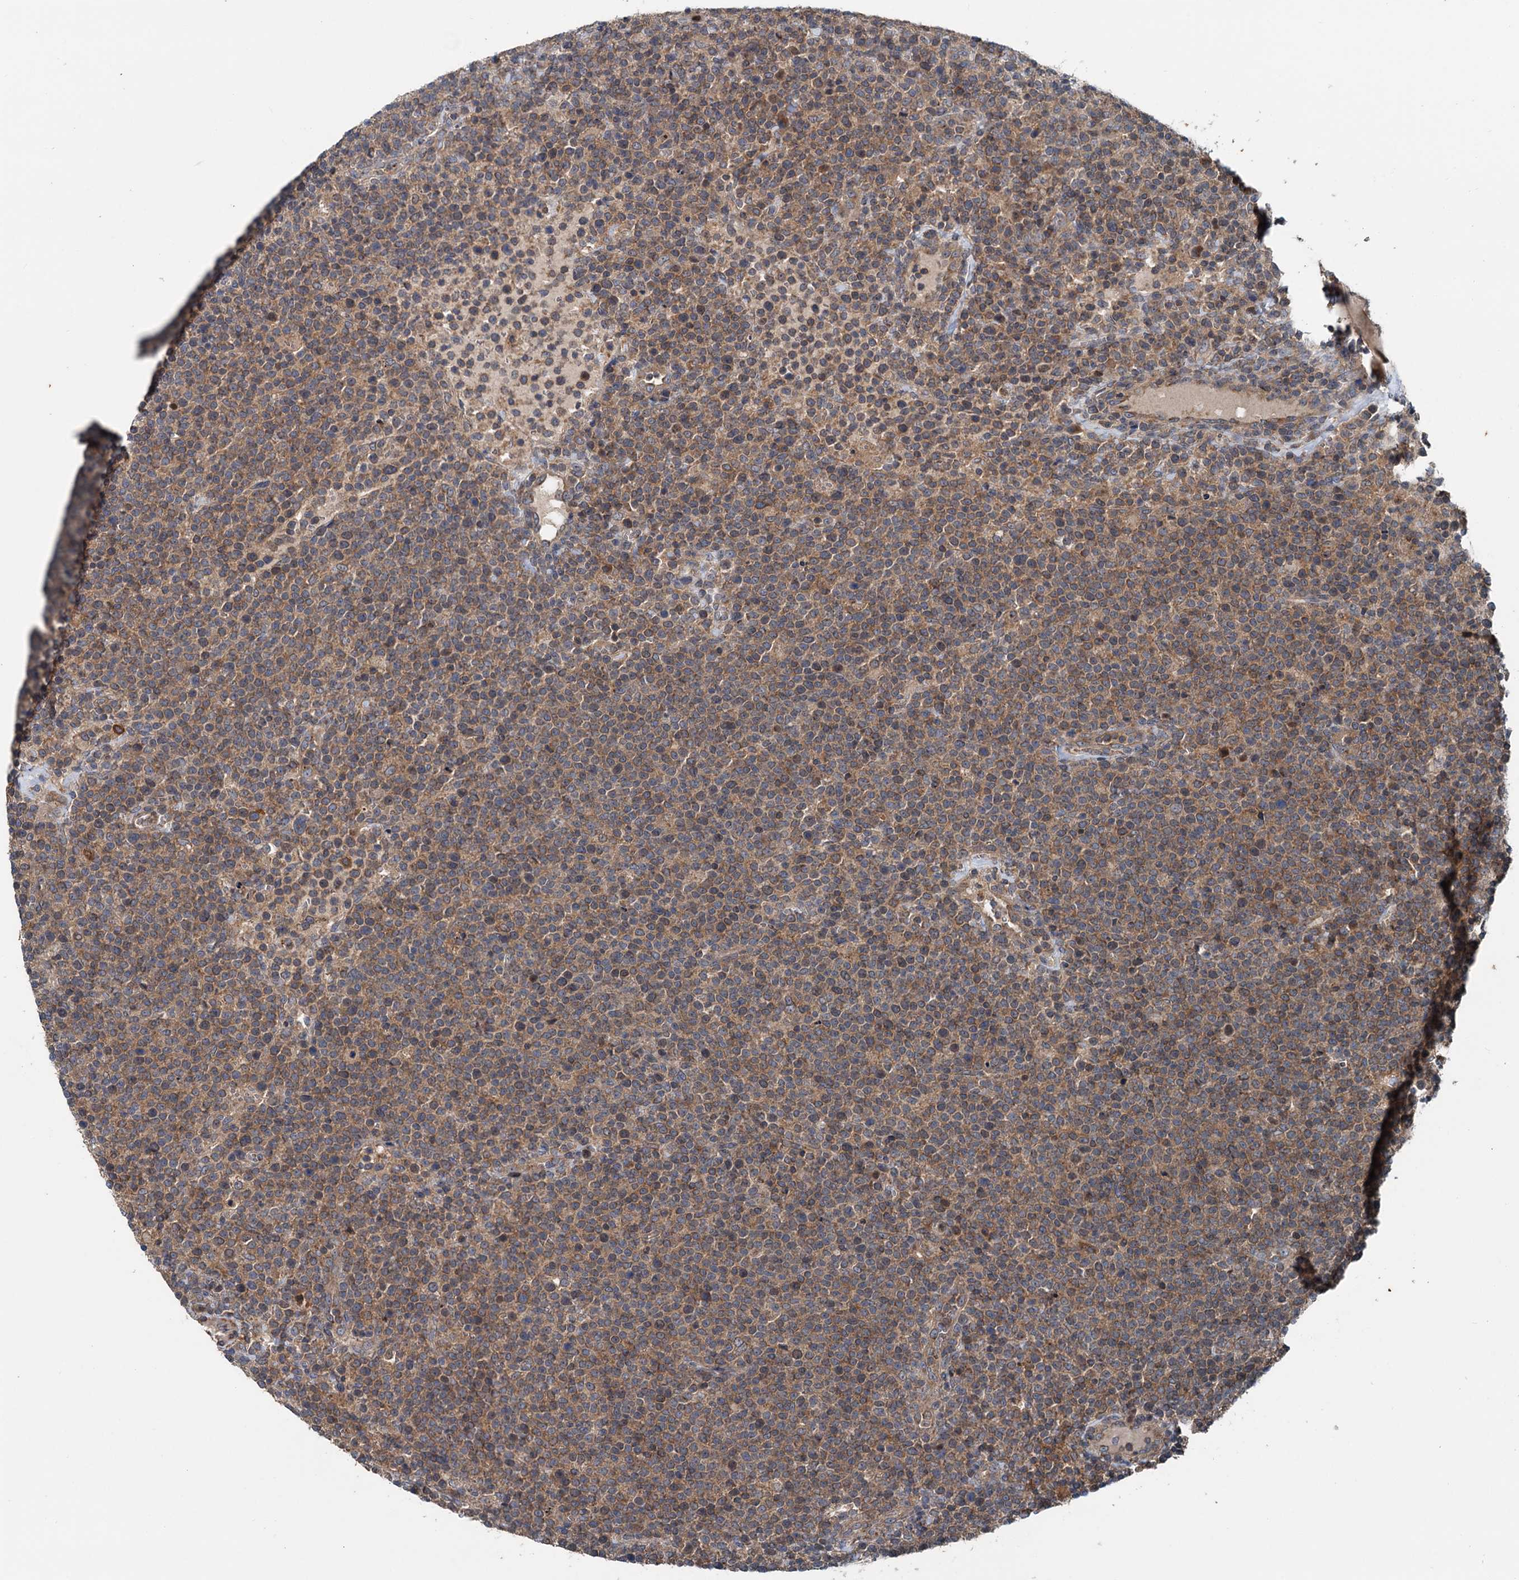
{"staining": {"intensity": "moderate", "quantity": "25%-75%", "location": "cytoplasmic/membranous"}, "tissue": "lymphoma", "cell_type": "Tumor cells", "image_type": "cancer", "snomed": [{"axis": "morphology", "description": "Malignant lymphoma, non-Hodgkin's type, High grade"}, {"axis": "topography", "description": "Lymph node"}], "caption": "High-grade malignant lymphoma, non-Hodgkin's type tissue demonstrates moderate cytoplasmic/membranous positivity in about 25%-75% of tumor cells, visualized by immunohistochemistry.", "gene": "TEDC1", "patient": {"sex": "male", "age": 61}}